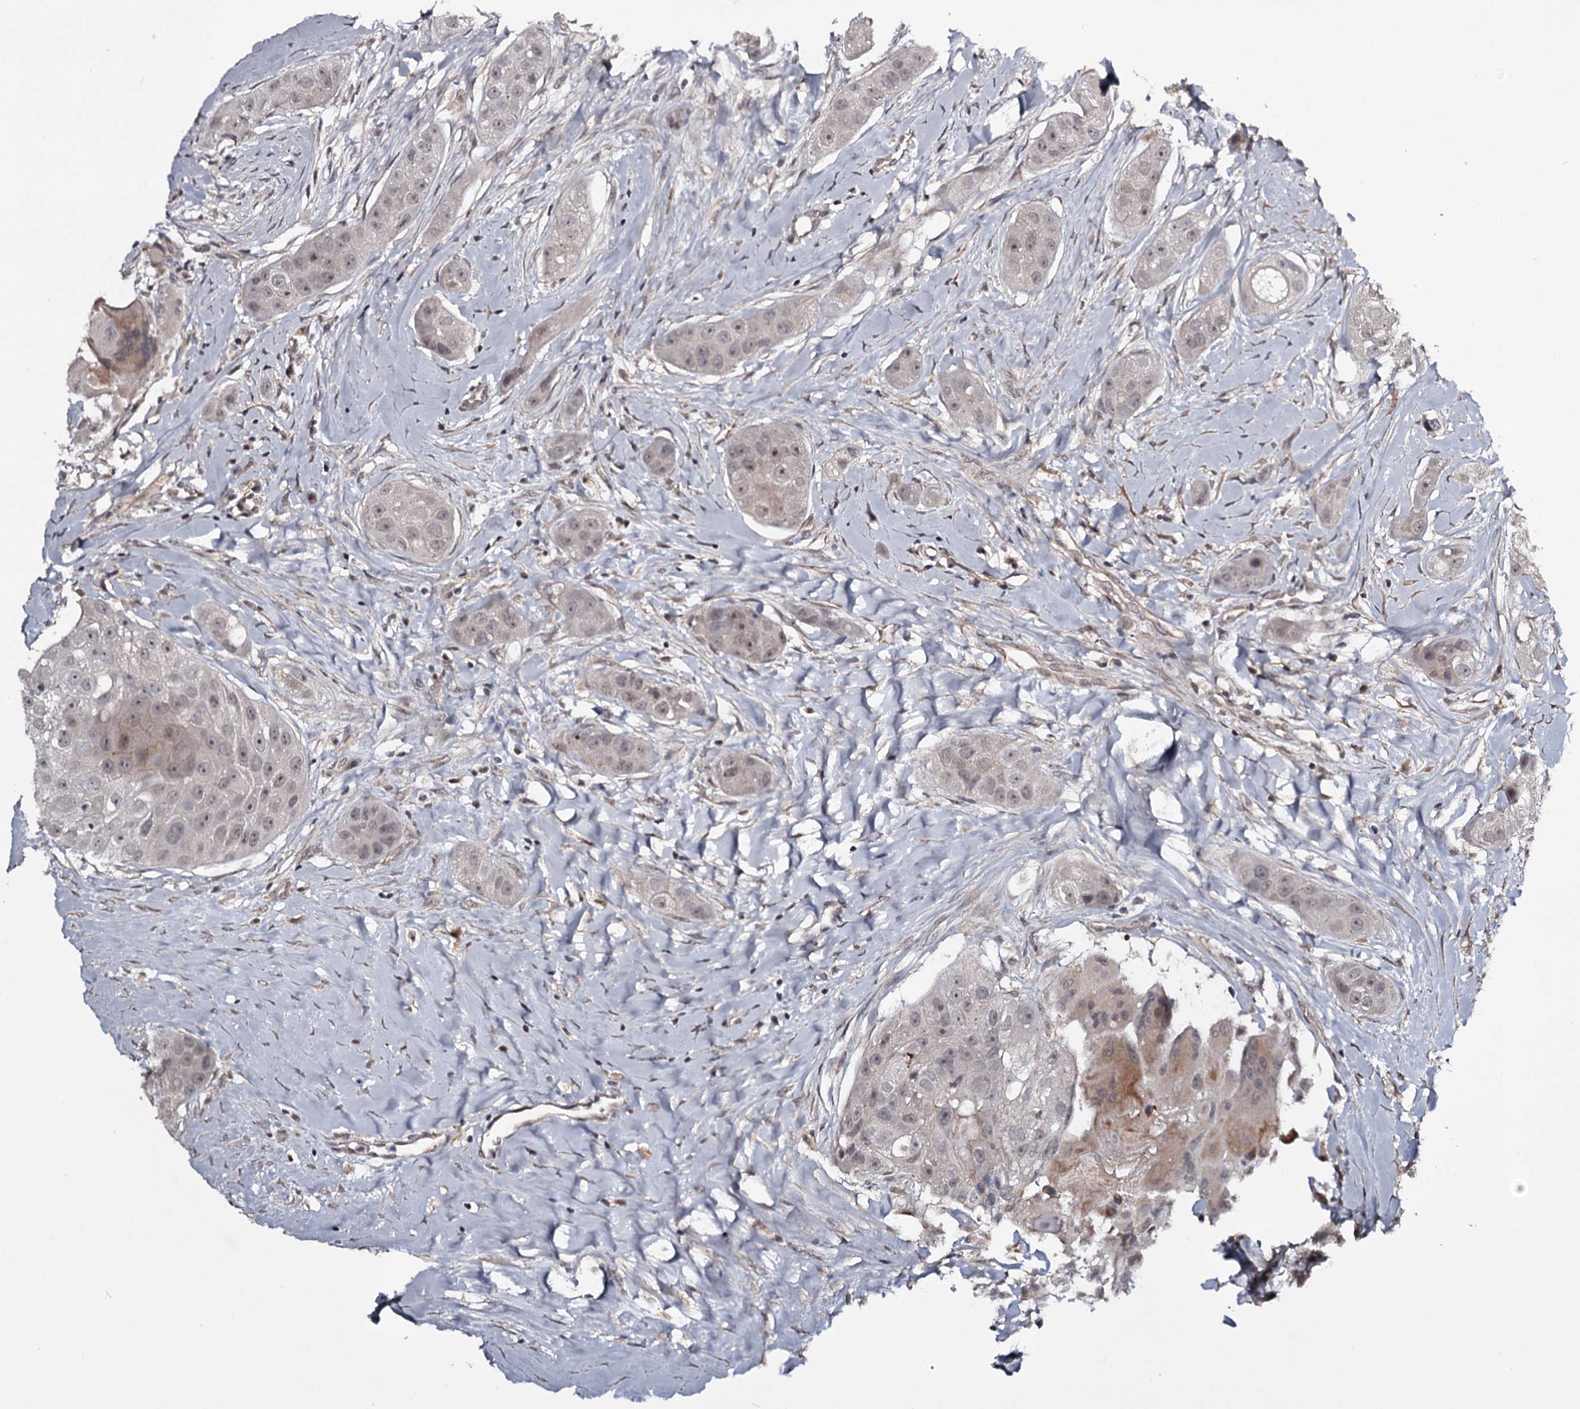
{"staining": {"intensity": "weak", "quantity": "<25%", "location": "cytoplasmic/membranous,nuclear"}, "tissue": "head and neck cancer", "cell_type": "Tumor cells", "image_type": "cancer", "snomed": [{"axis": "morphology", "description": "Normal tissue, NOS"}, {"axis": "morphology", "description": "Squamous cell carcinoma, NOS"}, {"axis": "topography", "description": "Skeletal muscle"}, {"axis": "topography", "description": "Head-Neck"}], "caption": "Immunohistochemistry of human head and neck cancer exhibits no expression in tumor cells. (DAB (3,3'-diaminobenzidine) IHC, high magnification).", "gene": "CWF19L2", "patient": {"sex": "male", "age": 51}}